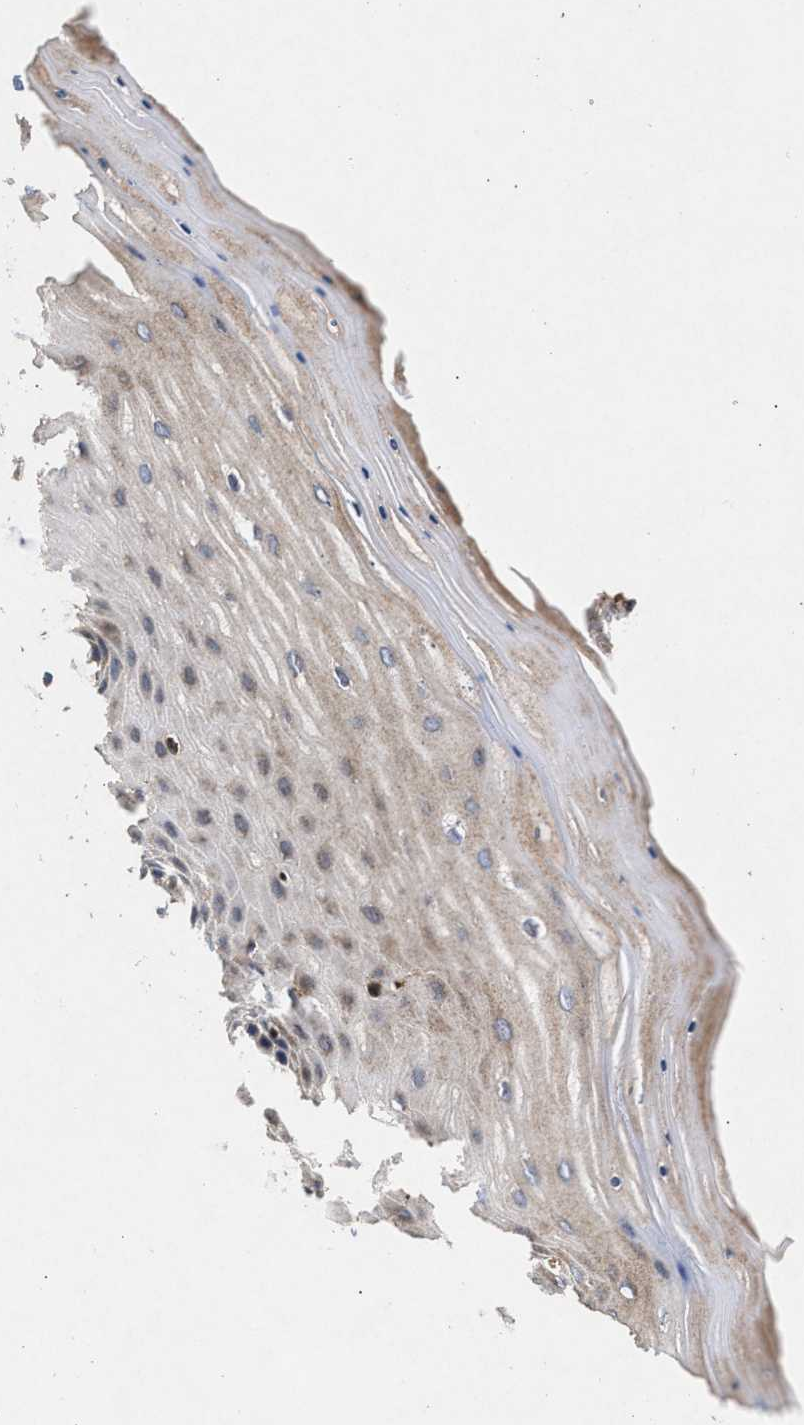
{"staining": {"intensity": "moderate", "quantity": ">75%", "location": "cytoplasmic/membranous"}, "tissue": "cervix", "cell_type": "Glandular cells", "image_type": "normal", "snomed": [{"axis": "morphology", "description": "Normal tissue, NOS"}, {"axis": "topography", "description": "Cervix"}], "caption": "A photomicrograph showing moderate cytoplasmic/membranous expression in about >75% of glandular cells in benign cervix, as visualized by brown immunohistochemical staining.", "gene": "NFKB2", "patient": {"sex": "female", "age": 55}}